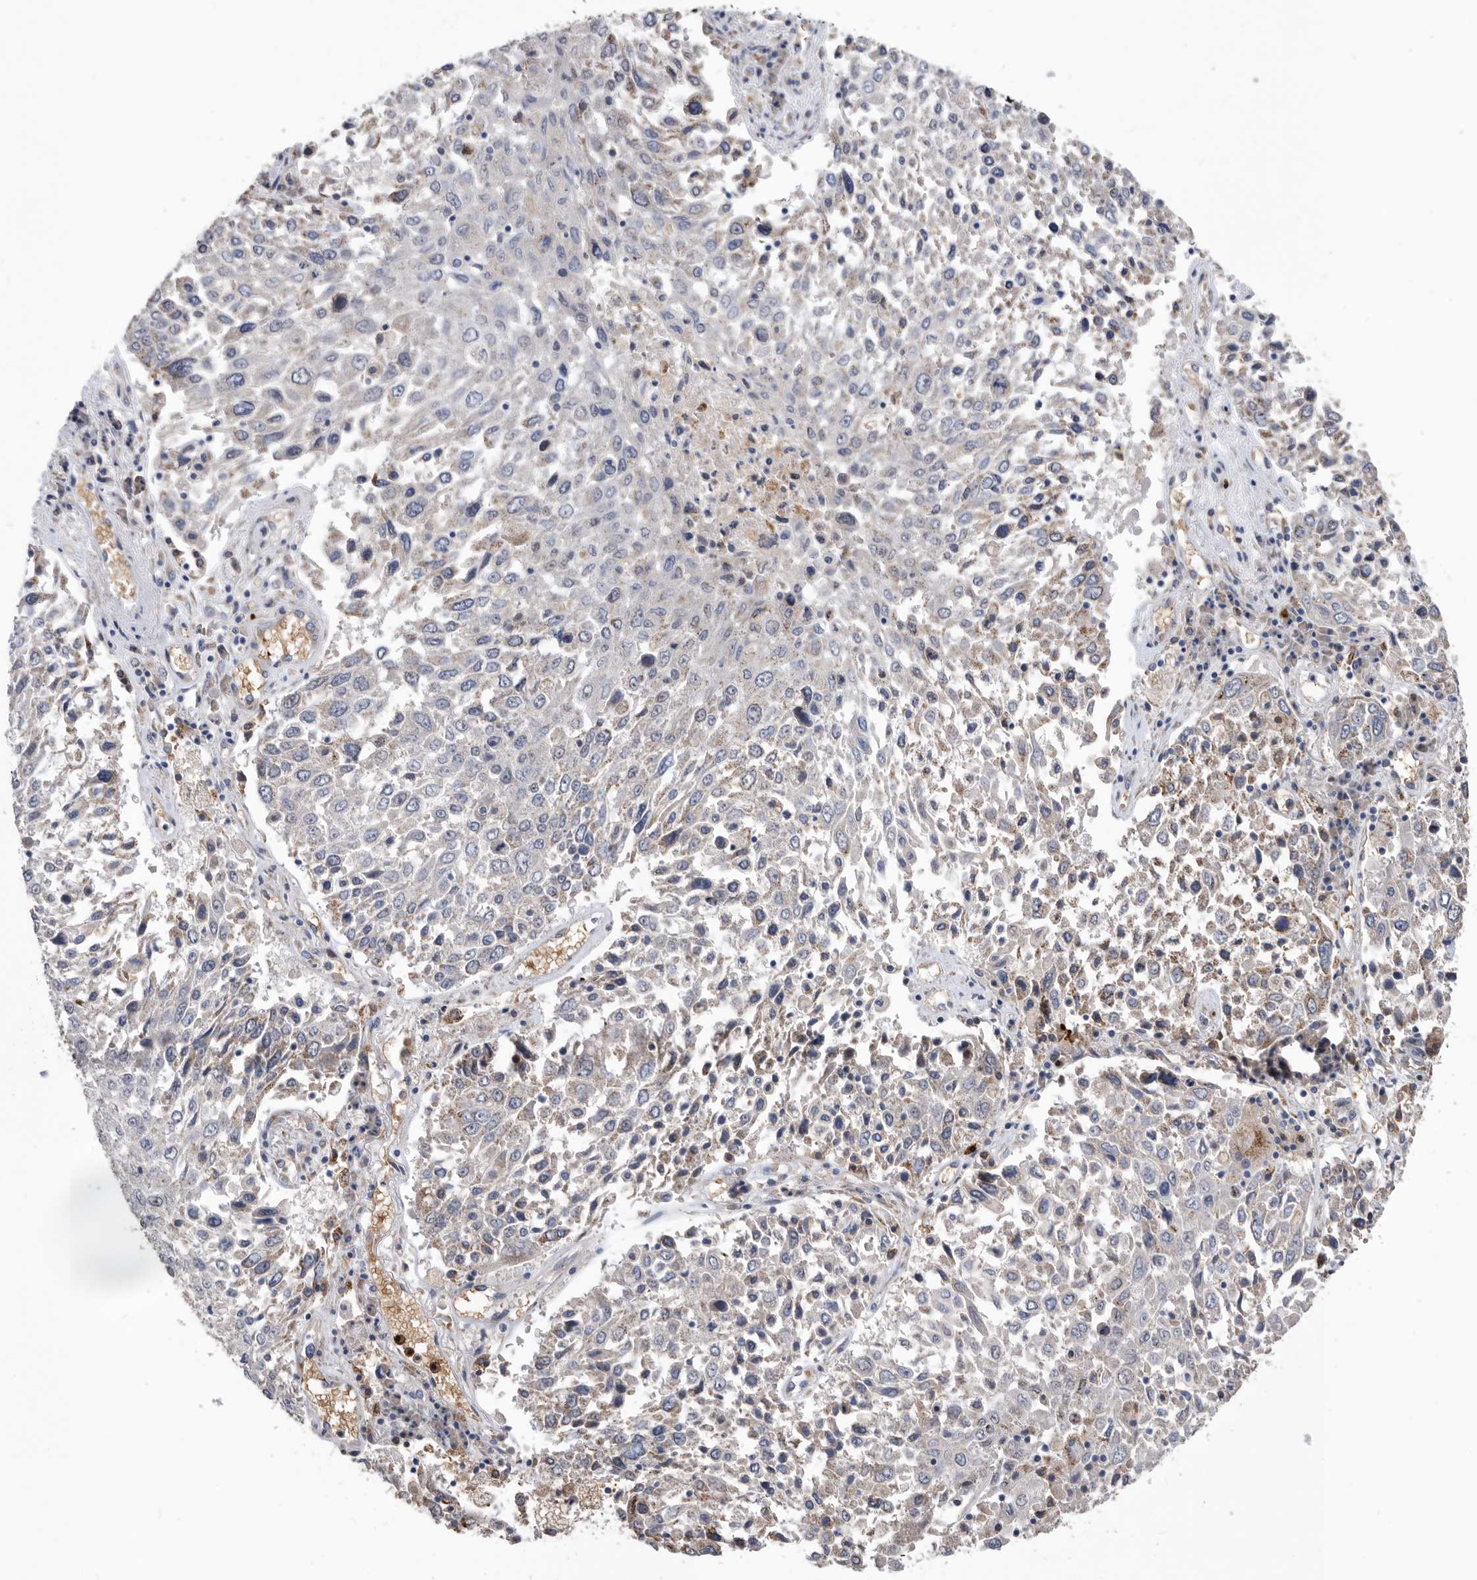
{"staining": {"intensity": "negative", "quantity": "none", "location": "none"}, "tissue": "lung cancer", "cell_type": "Tumor cells", "image_type": "cancer", "snomed": [{"axis": "morphology", "description": "Squamous cell carcinoma, NOS"}, {"axis": "topography", "description": "Lung"}], "caption": "IHC image of lung cancer stained for a protein (brown), which displays no staining in tumor cells. (Immunohistochemistry (ihc), brightfield microscopy, high magnification).", "gene": "CRISPLD2", "patient": {"sex": "male", "age": 65}}